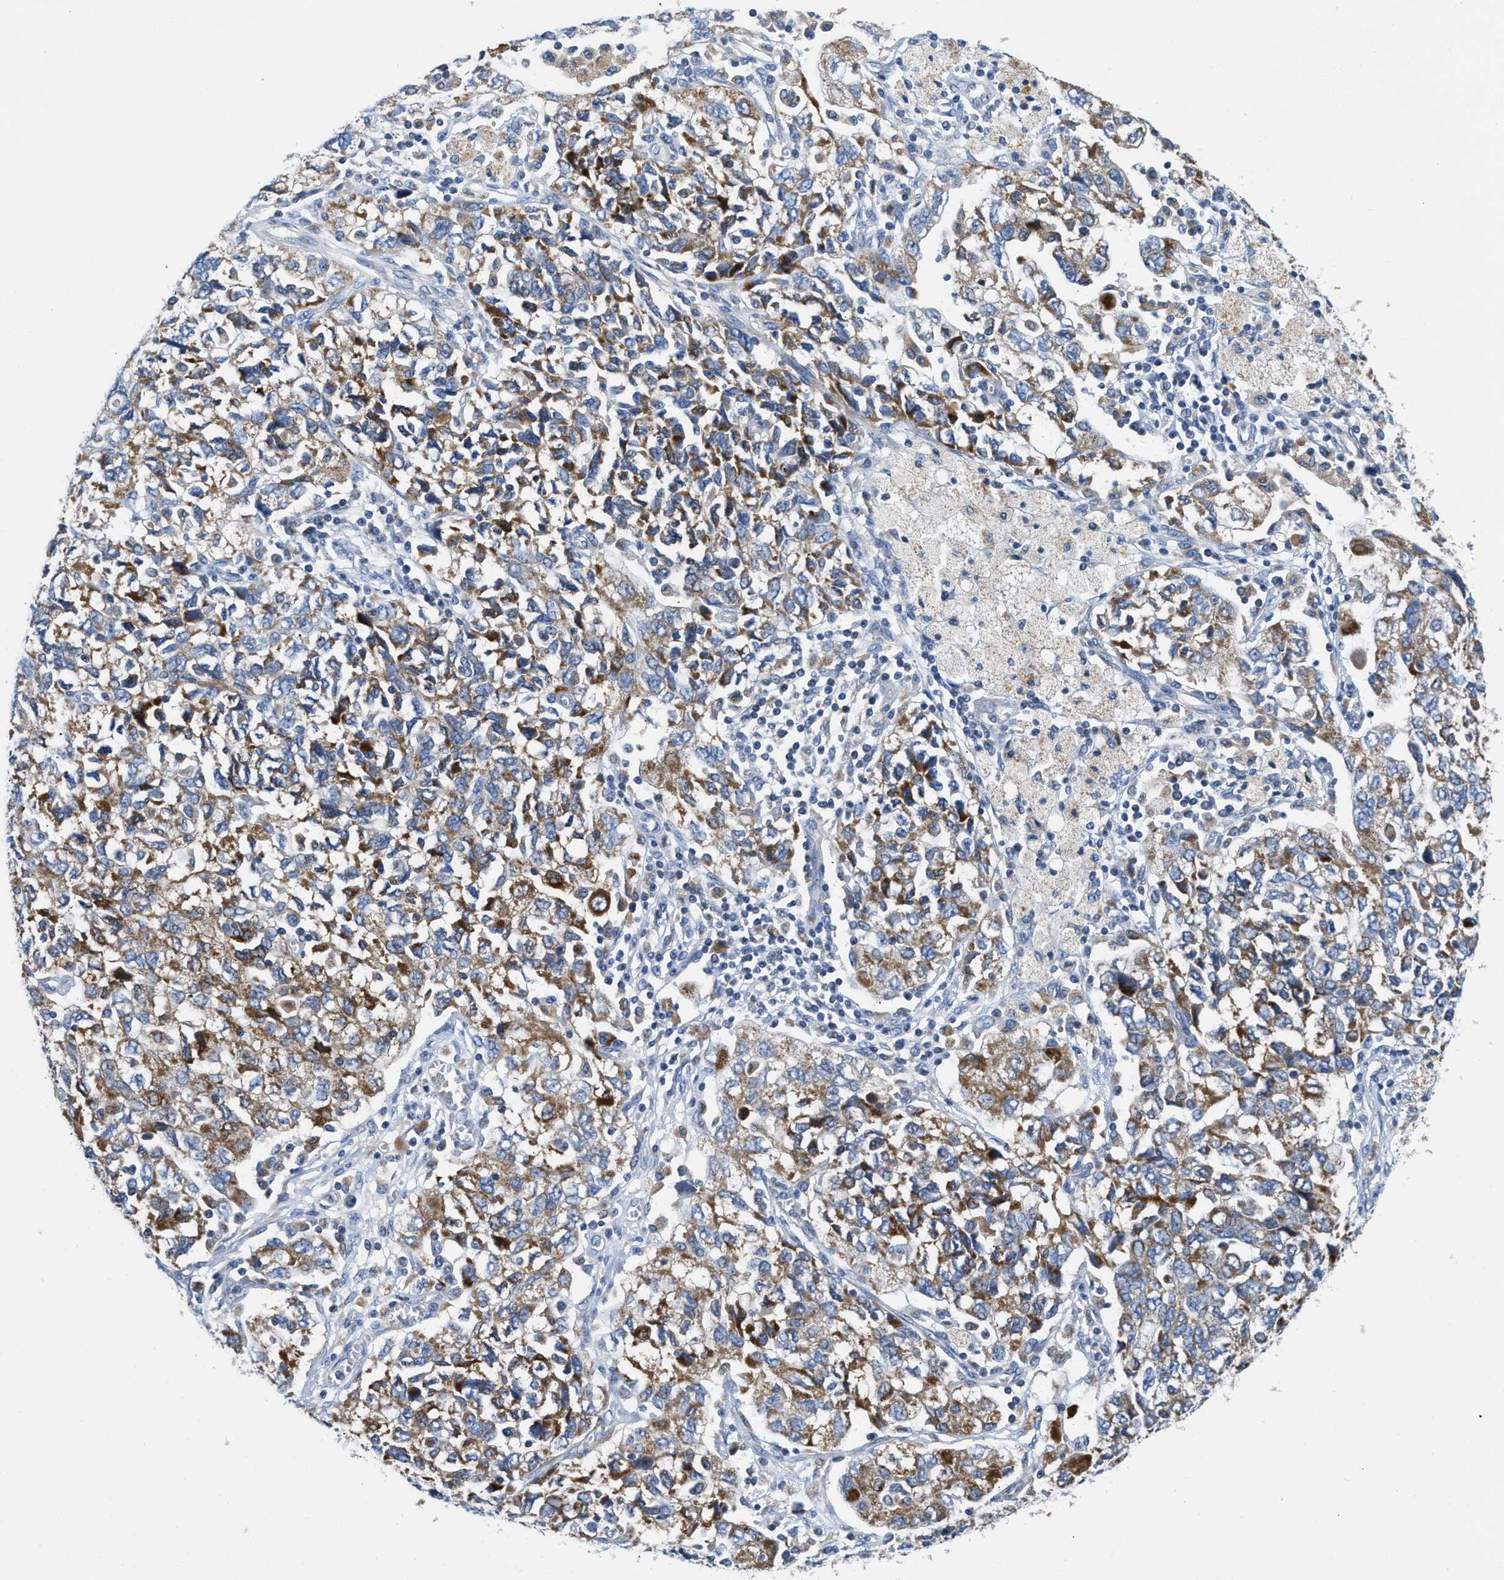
{"staining": {"intensity": "strong", "quantity": ">75%", "location": "cytoplasmic/membranous"}, "tissue": "ovarian cancer", "cell_type": "Tumor cells", "image_type": "cancer", "snomed": [{"axis": "morphology", "description": "Carcinoma, NOS"}, {"axis": "morphology", "description": "Cystadenocarcinoma, serous, NOS"}, {"axis": "topography", "description": "Ovary"}], "caption": "Immunohistochemistry (IHC) staining of carcinoma (ovarian), which reveals high levels of strong cytoplasmic/membranous positivity in approximately >75% of tumor cells indicating strong cytoplasmic/membranous protein expression. The staining was performed using DAB (brown) for protein detection and nuclei were counterstained in hematoxylin (blue).", "gene": "SLC25A13", "patient": {"sex": "female", "age": 69}}